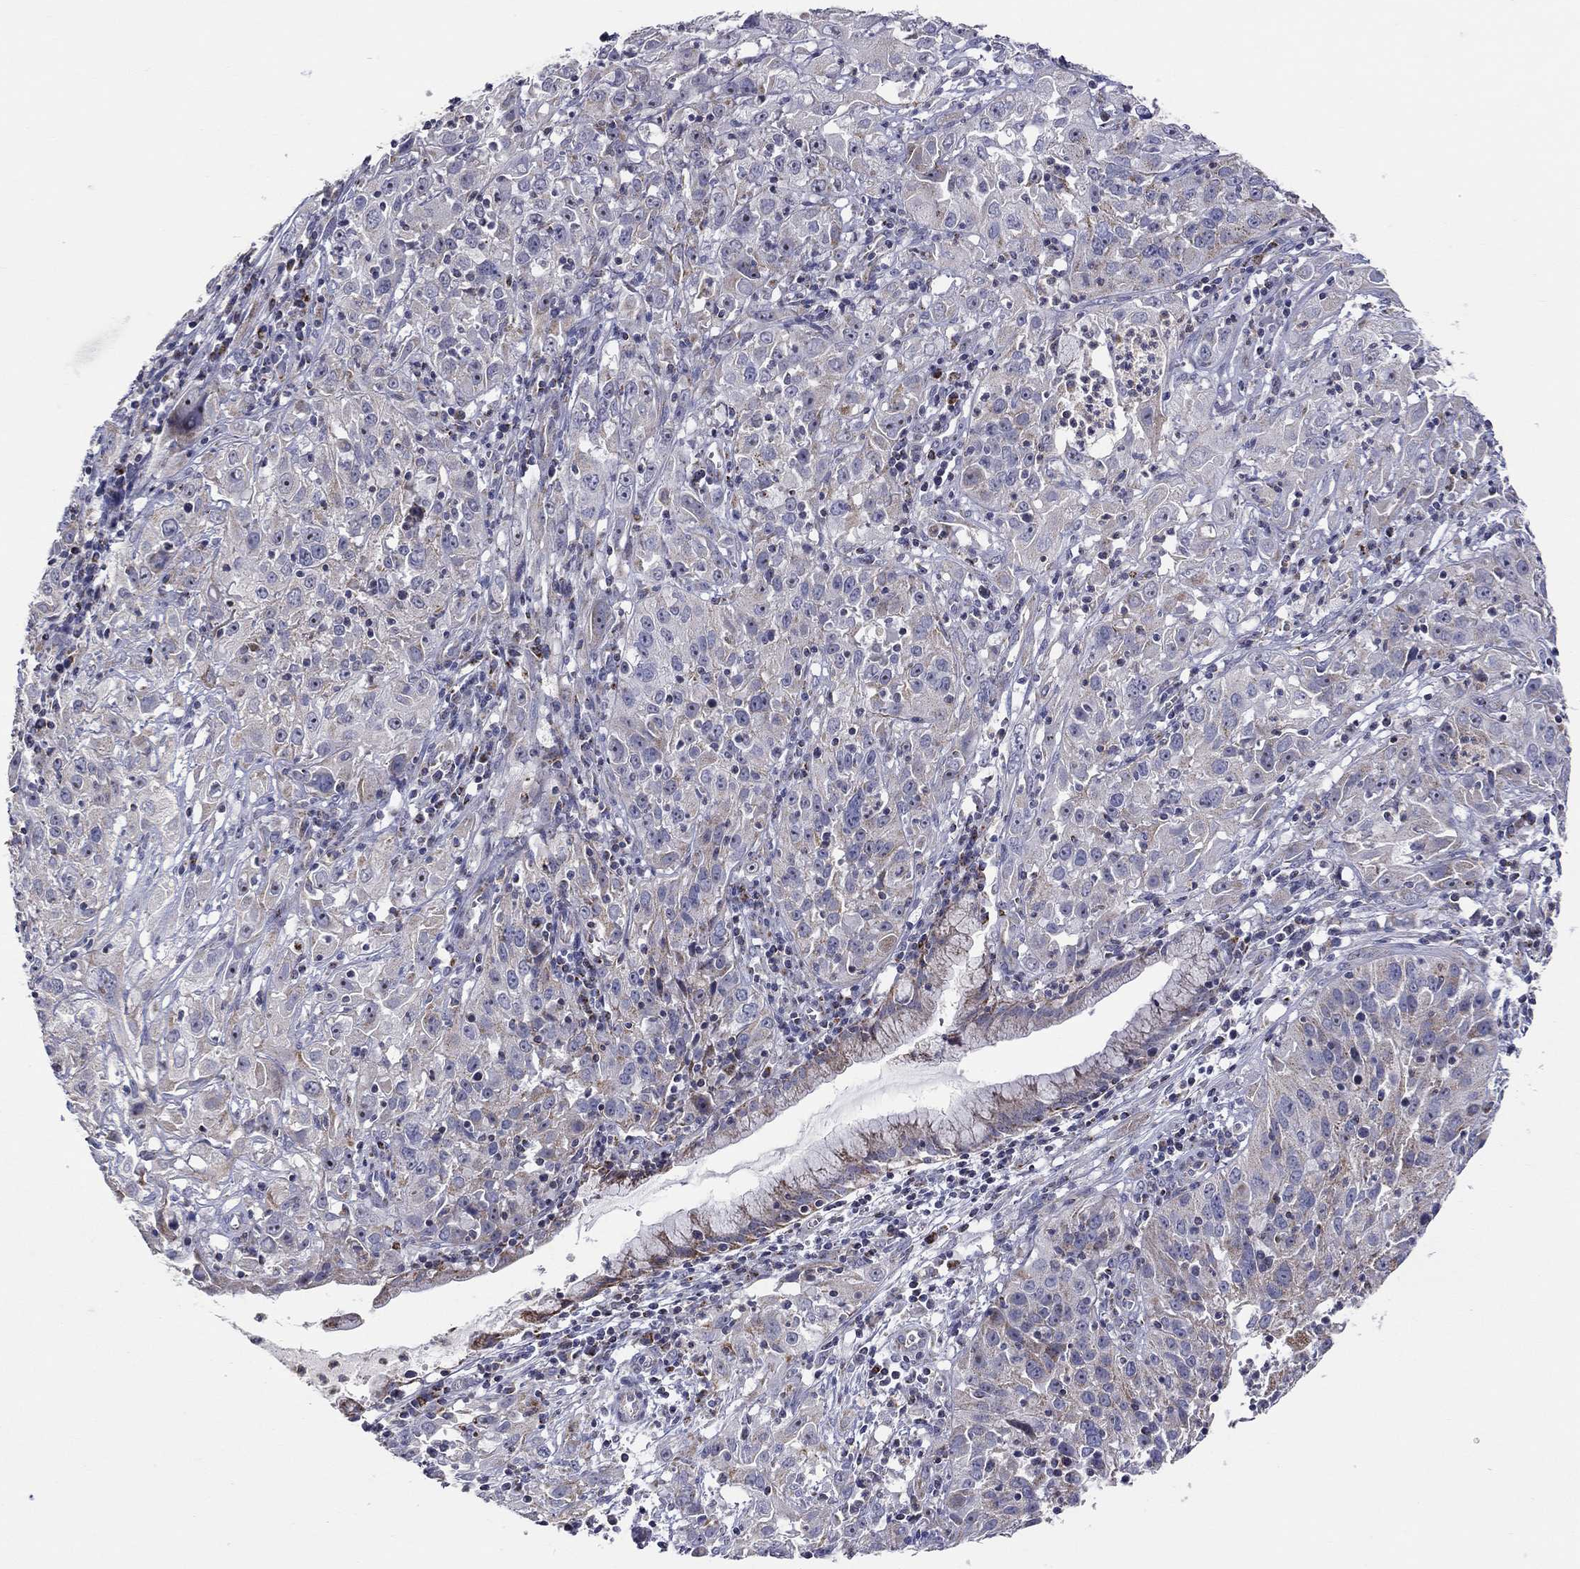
{"staining": {"intensity": "weak", "quantity": "25%-75%", "location": "cytoplasmic/membranous"}, "tissue": "cervical cancer", "cell_type": "Tumor cells", "image_type": "cancer", "snomed": [{"axis": "morphology", "description": "Squamous cell carcinoma, NOS"}, {"axis": "topography", "description": "Cervix"}], "caption": "Human squamous cell carcinoma (cervical) stained with a brown dye shows weak cytoplasmic/membranous positive expression in about 25%-75% of tumor cells.", "gene": "HMX2", "patient": {"sex": "female", "age": 32}}